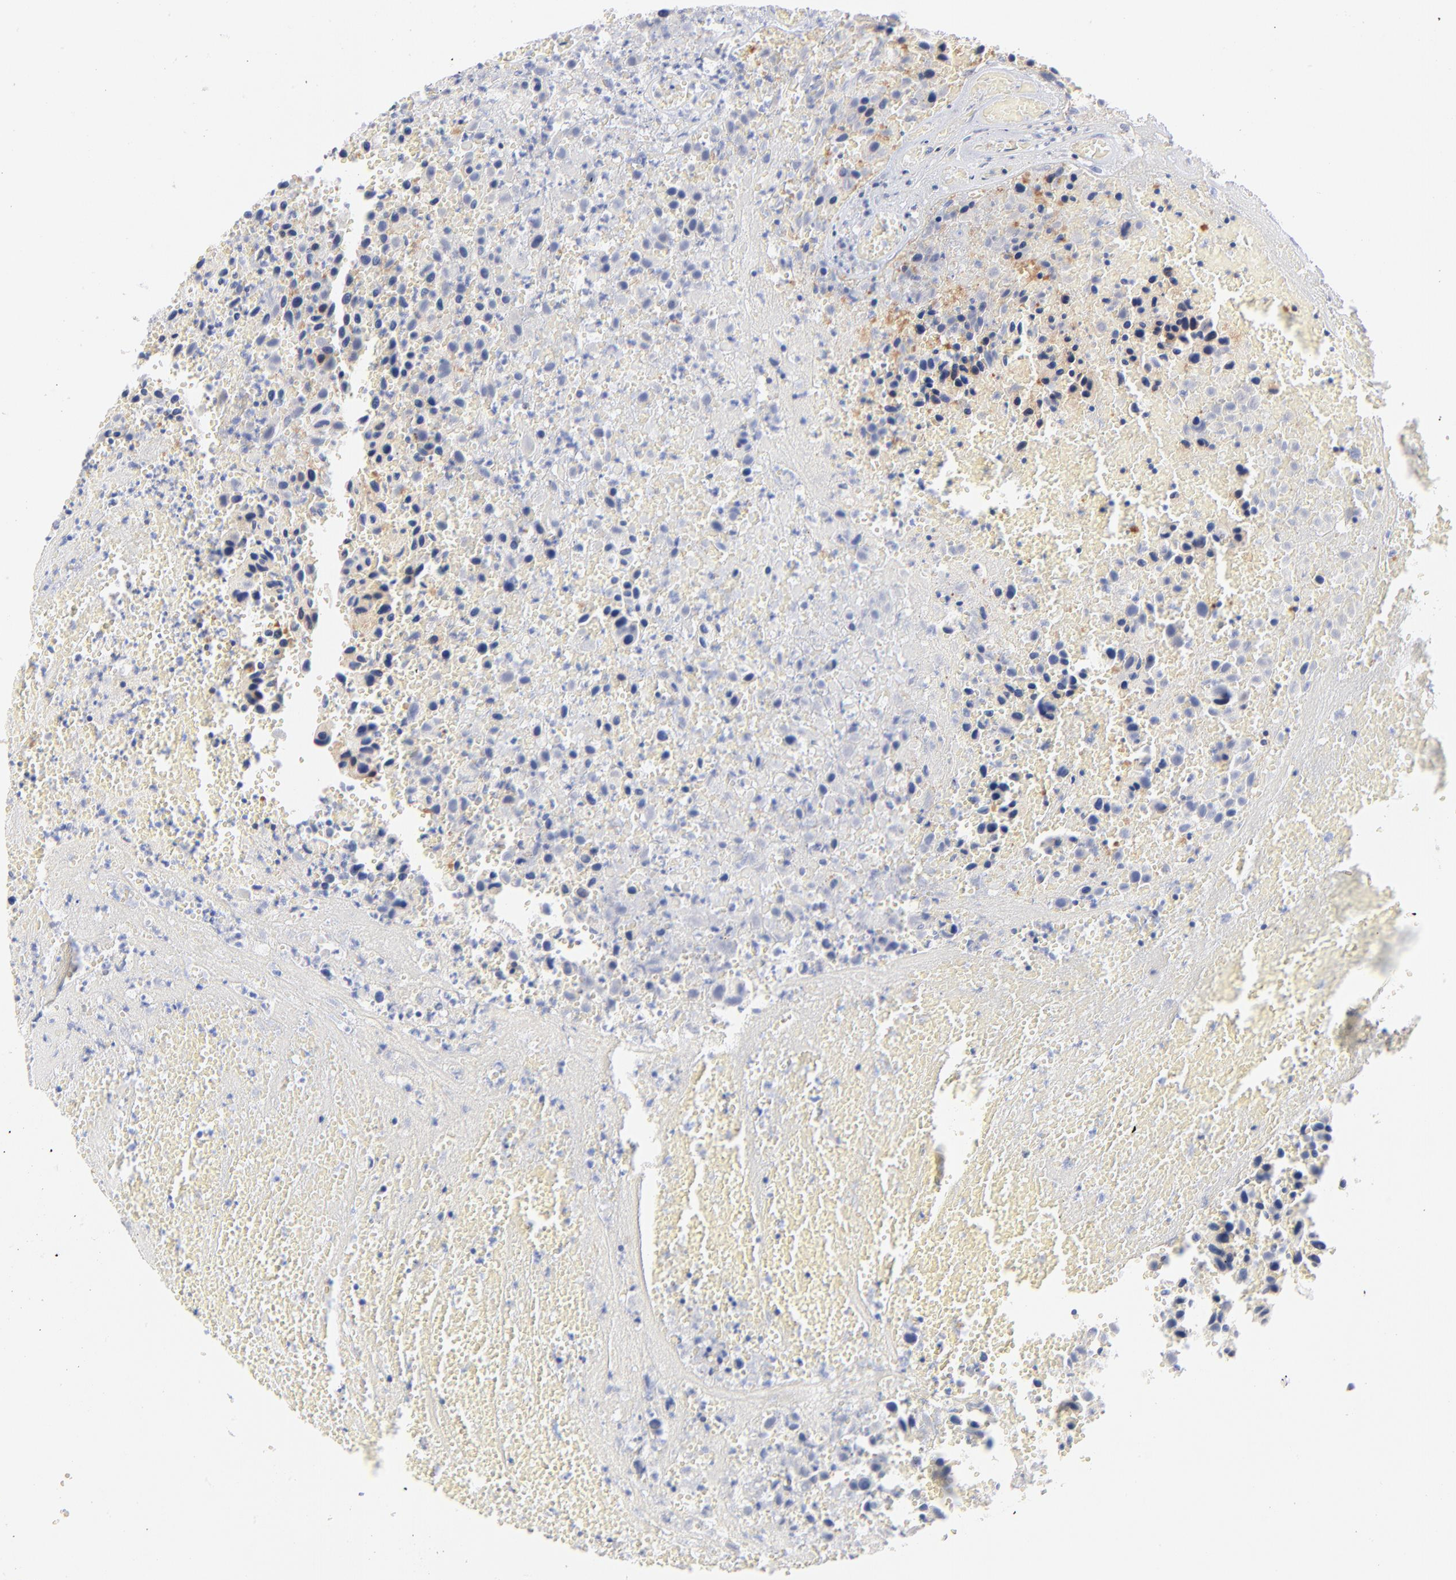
{"staining": {"intensity": "negative", "quantity": "none", "location": "none"}, "tissue": "urothelial cancer", "cell_type": "Tumor cells", "image_type": "cancer", "snomed": [{"axis": "morphology", "description": "Urothelial carcinoma, High grade"}, {"axis": "topography", "description": "Urinary bladder"}], "caption": "Tumor cells are negative for protein expression in human urothelial cancer.", "gene": "SEPTIN6", "patient": {"sex": "male", "age": 66}}